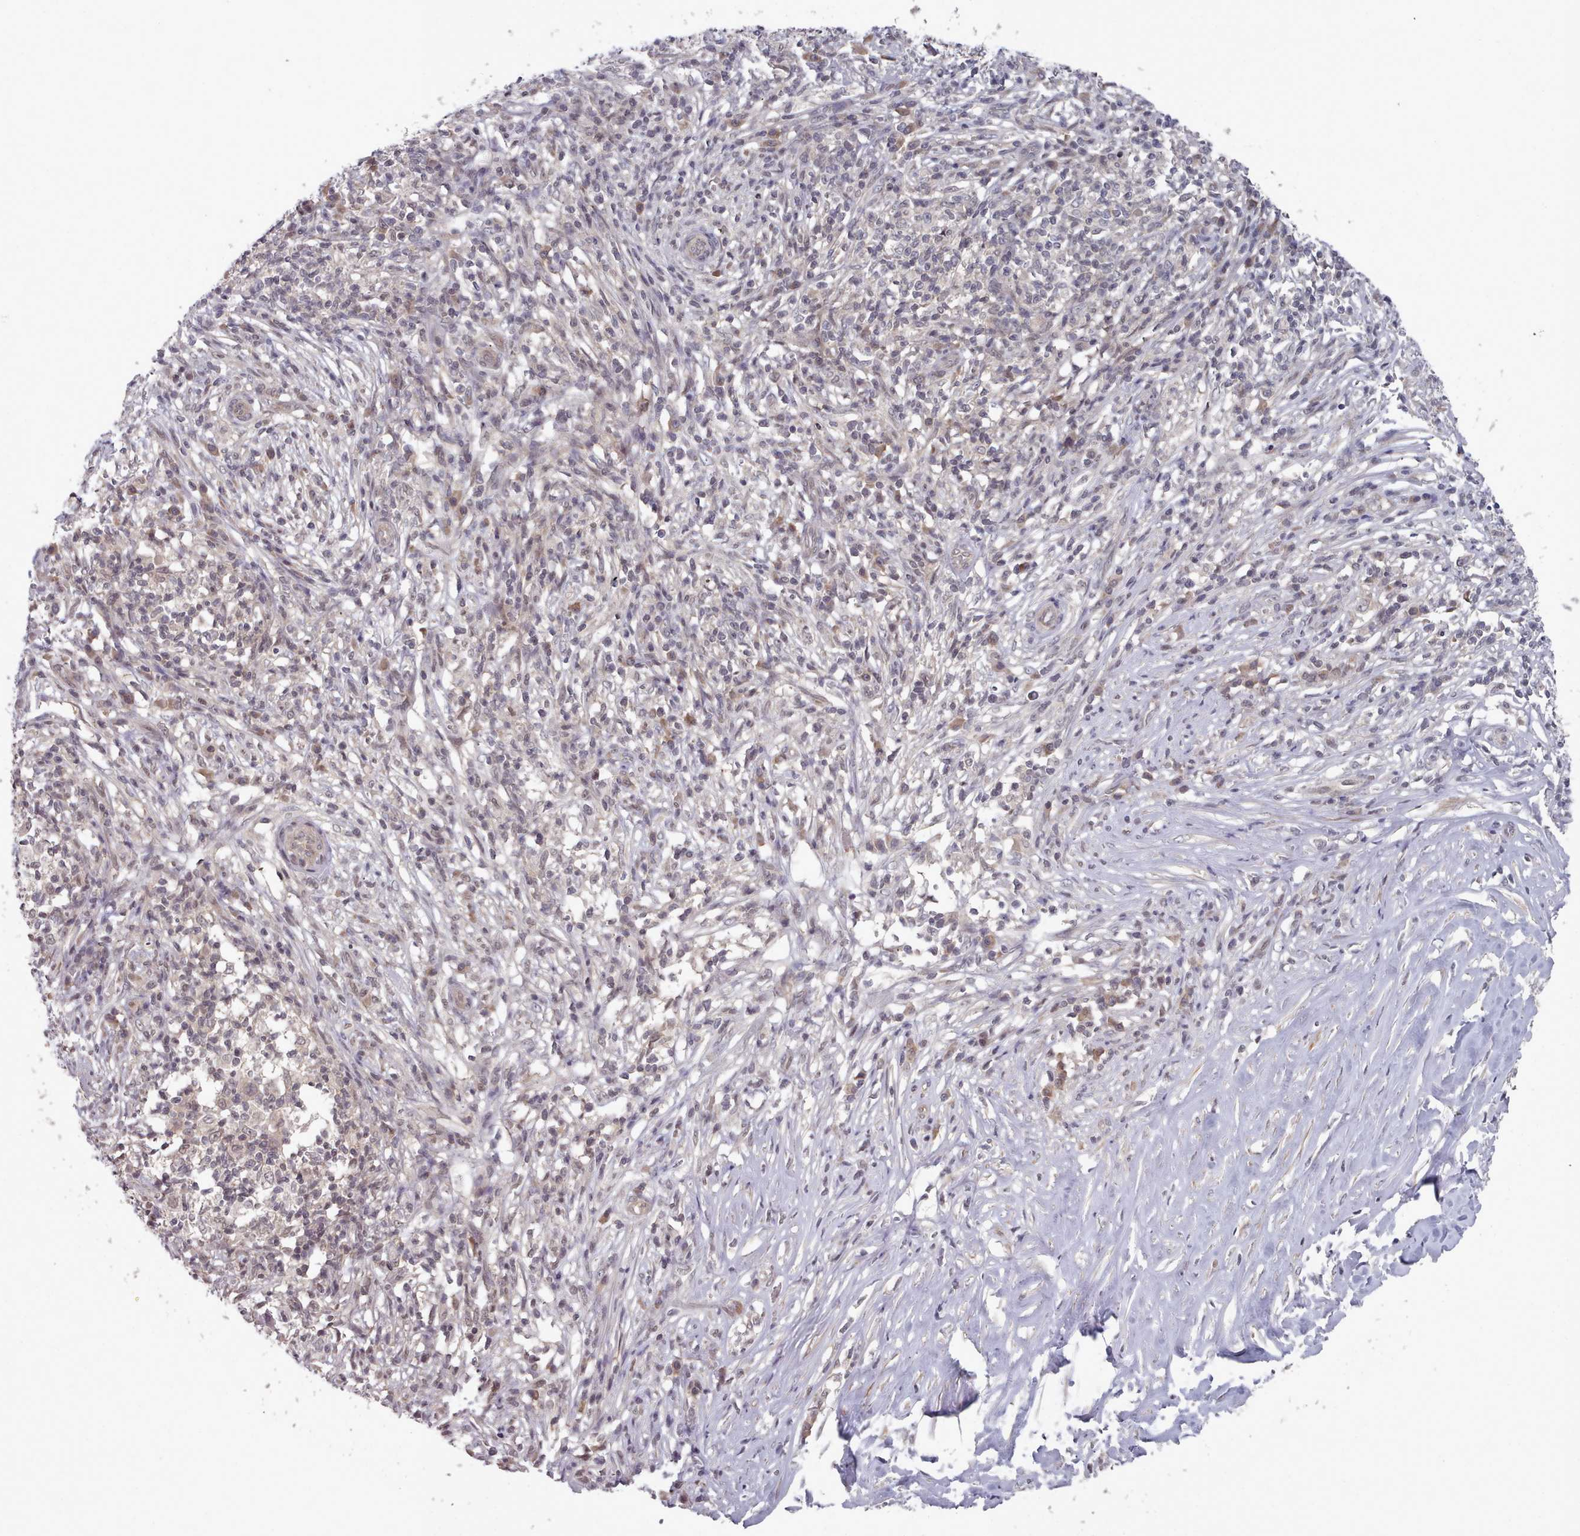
{"staining": {"intensity": "negative", "quantity": "none", "location": "none"}, "tissue": "melanoma", "cell_type": "Tumor cells", "image_type": "cancer", "snomed": [{"axis": "morphology", "description": "Malignant melanoma, NOS"}, {"axis": "topography", "description": "Skin"}], "caption": "This is a micrograph of IHC staining of malignant melanoma, which shows no staining in tumor cells.", "gene": "HYAL3", "patient": {"sex": "male", "age": 66}}